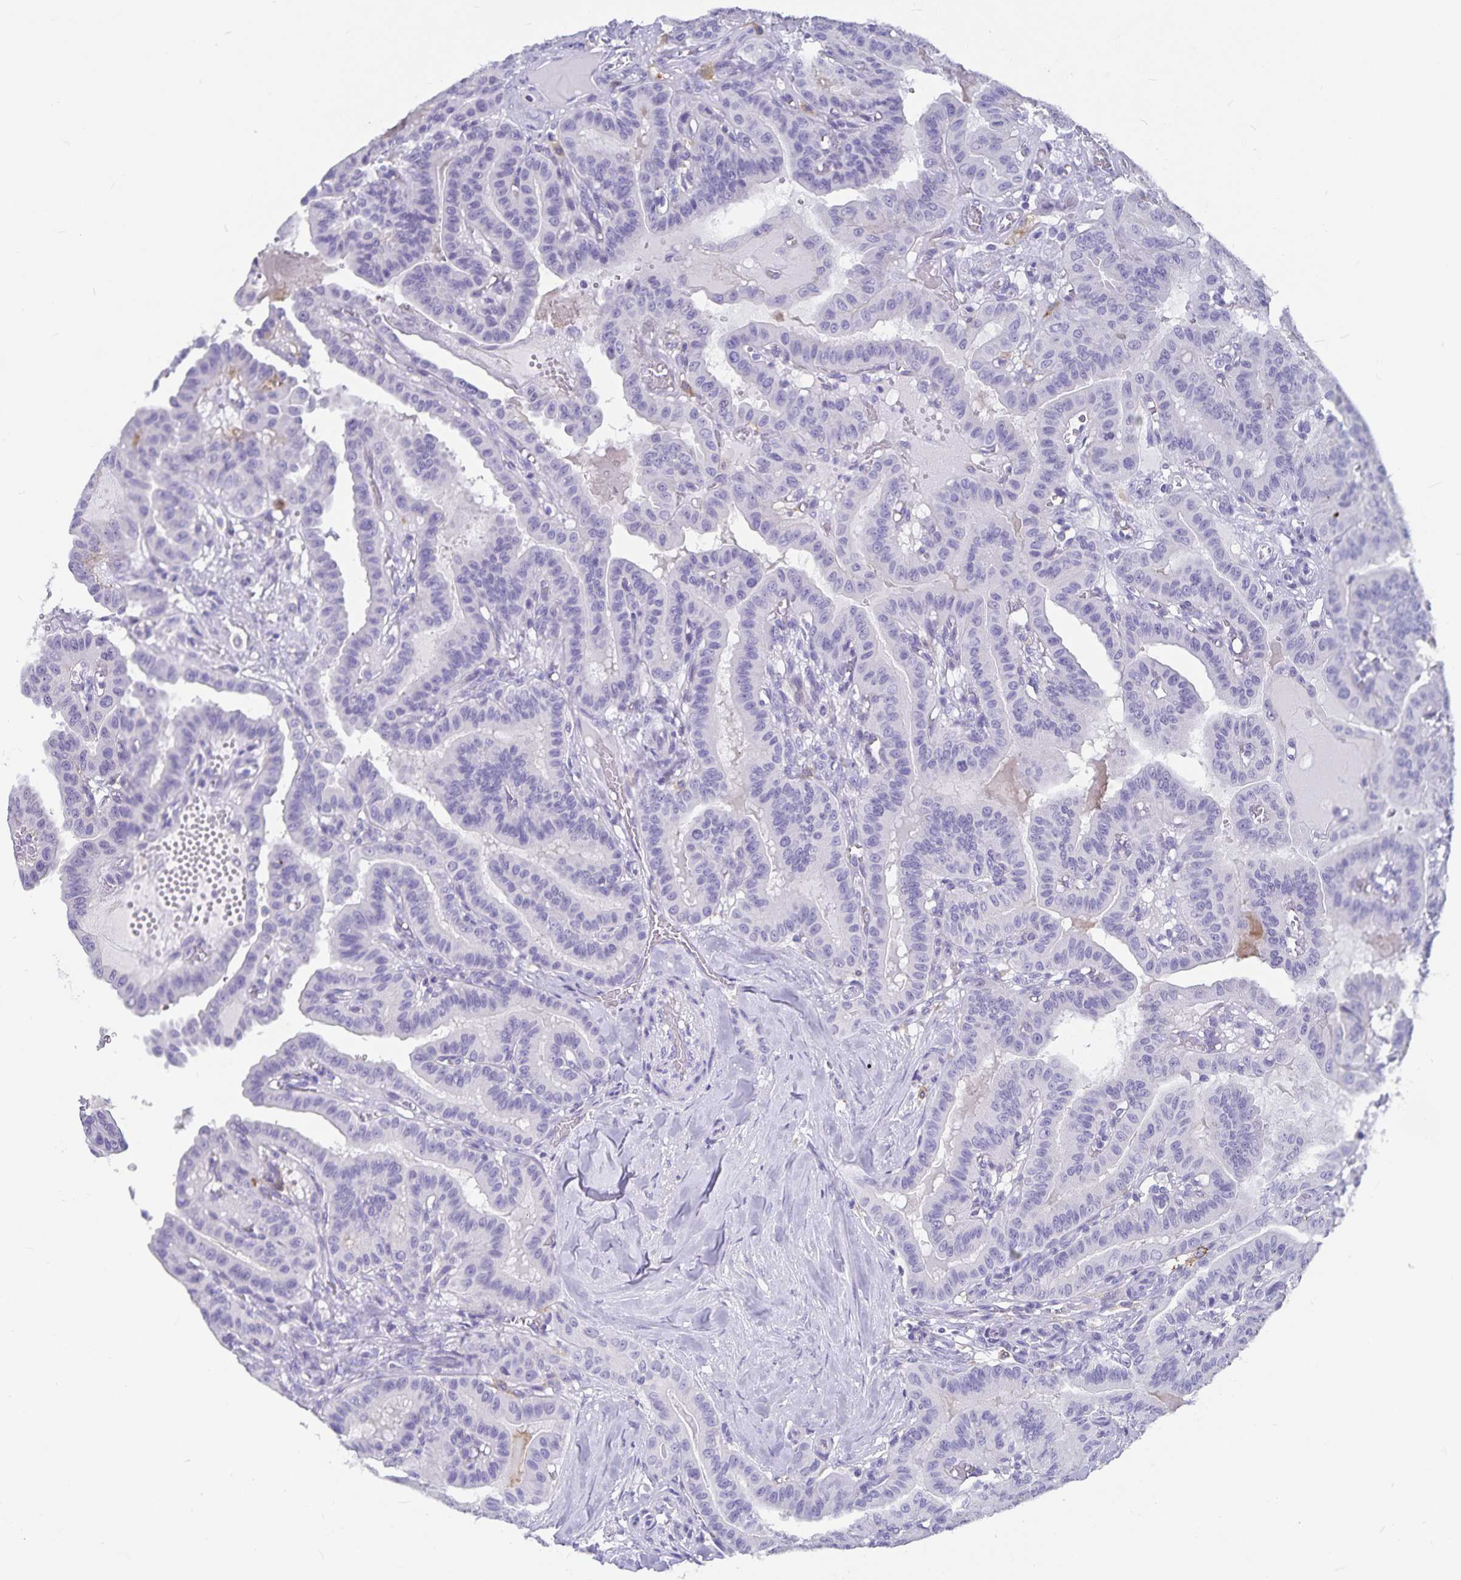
{"staining": {"intensity": "negative", "quantity": "none", "location": "none"}, "tissue": "thyroid cancer", "cell_type": "Tumor cells", "image_type": "cancer", "snomed": [{"axis": "morphology", "description": "Papillary adenocarcinoma, NOS"}, {"axis": "topography", "description": "Thyroid gland"}], "caption": "DAB (3,3'-diaminobenzidine) immunohistochemical staining of human thyroid cancer displays no significant staining in tumor cells.", "gene": "PLAC1", "patient": {"sex": "male", "age": 87}}